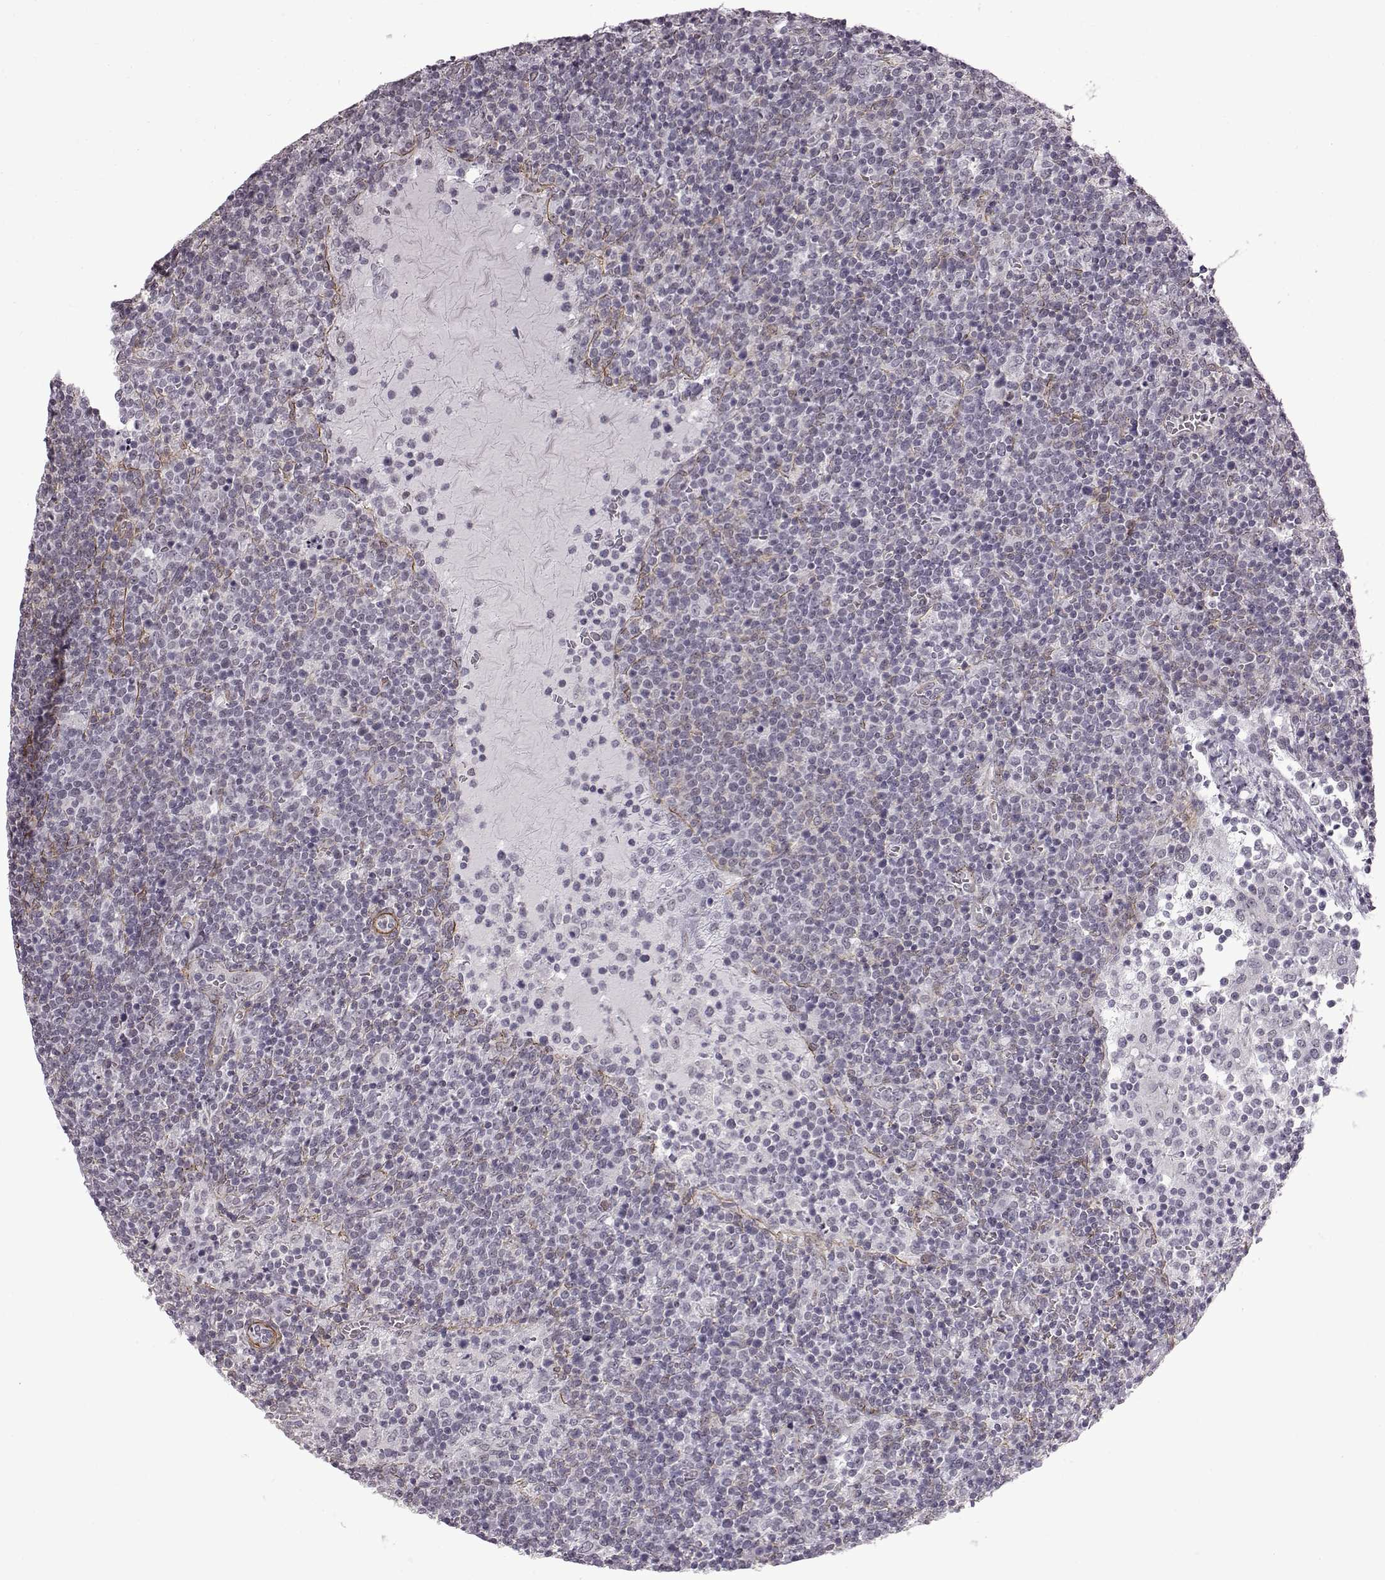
{"staining": {"intensity": "negative", "quantity": "none", "location": "none"}, "tissue": "lymphoma", "cell_type": "Tumor cells", "image_type": "cancer", "snomed": [{"axis": "morphology", "description": "Malignant lymphoma, non-Hodgkin's type, High grade"}, {"axis": "topography", "description": "Lymph node"}], "caption": "Tumor cells are negative for protein expression in human malignant lymphoma, non-Hodgkin's type (high-grade).", "gene": "SYNPO2", "patient": {"sex": "male", "age": 61}}